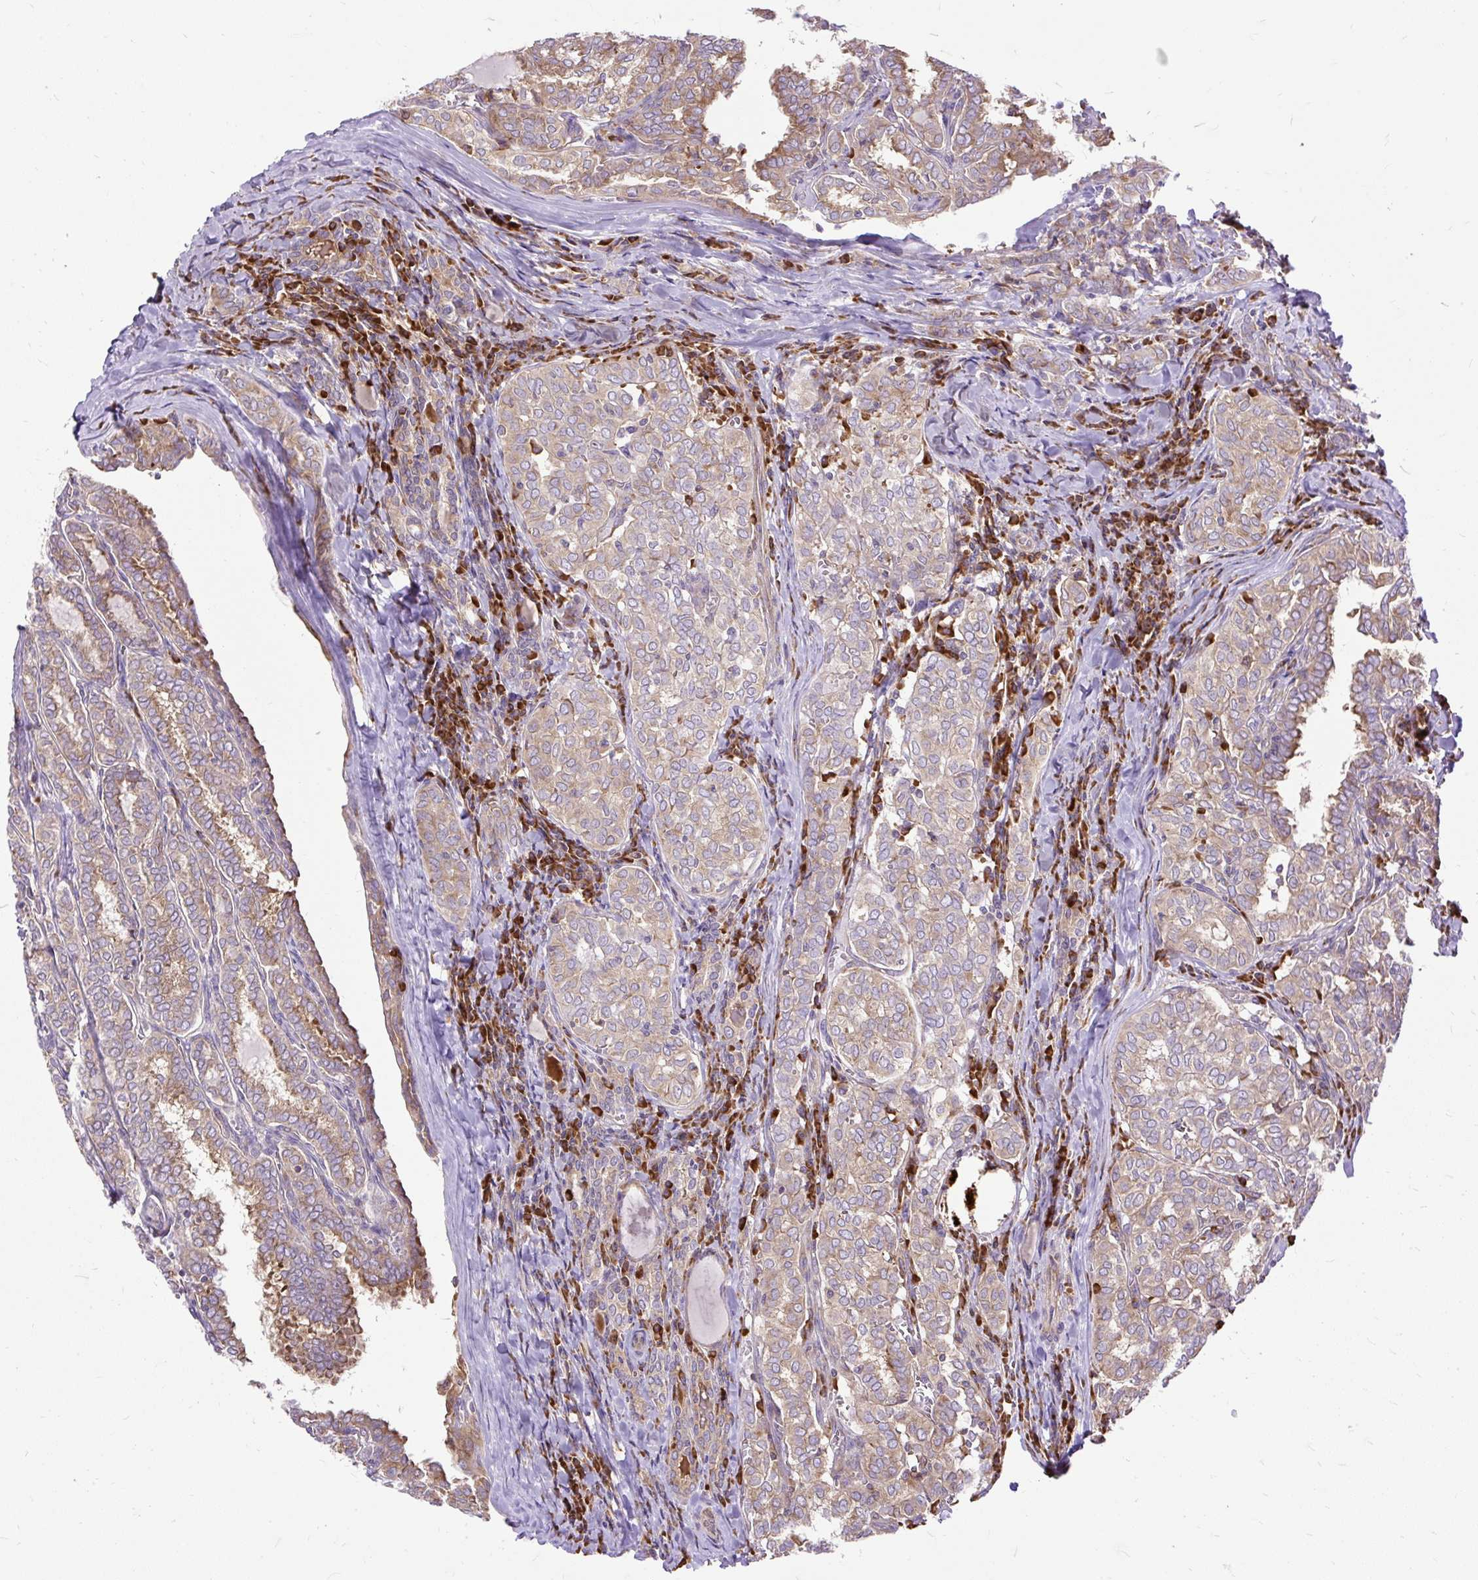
{"staining": {"intensity": "moderate", "quantity": "25%-75%", "location": "cytoplasmic/membranous"}, "tissue": "thyroid cancer", "cell_type": "Tumor cells", "image_type": "cancer", "snomed": [{"axis": "morphology", "description": "Papillary adenocarcinoma, NOS"}, {"axis": "topography", "description": "Thyroid gland"}], "caption": "Protein expression analysis of thyroid papillary adenocarcinoma demonstrates moderate cytoplasmic/membranous staining in about 25%-75% of tumor cells. The staining was performed using DAB (3,3'-diaminobenzidine), with brown indicating positive protein expression. Nuclei are stained blue with hematoxylin.", "gene": "RPS5", "patient": {"sex": "female", "age": 30}}